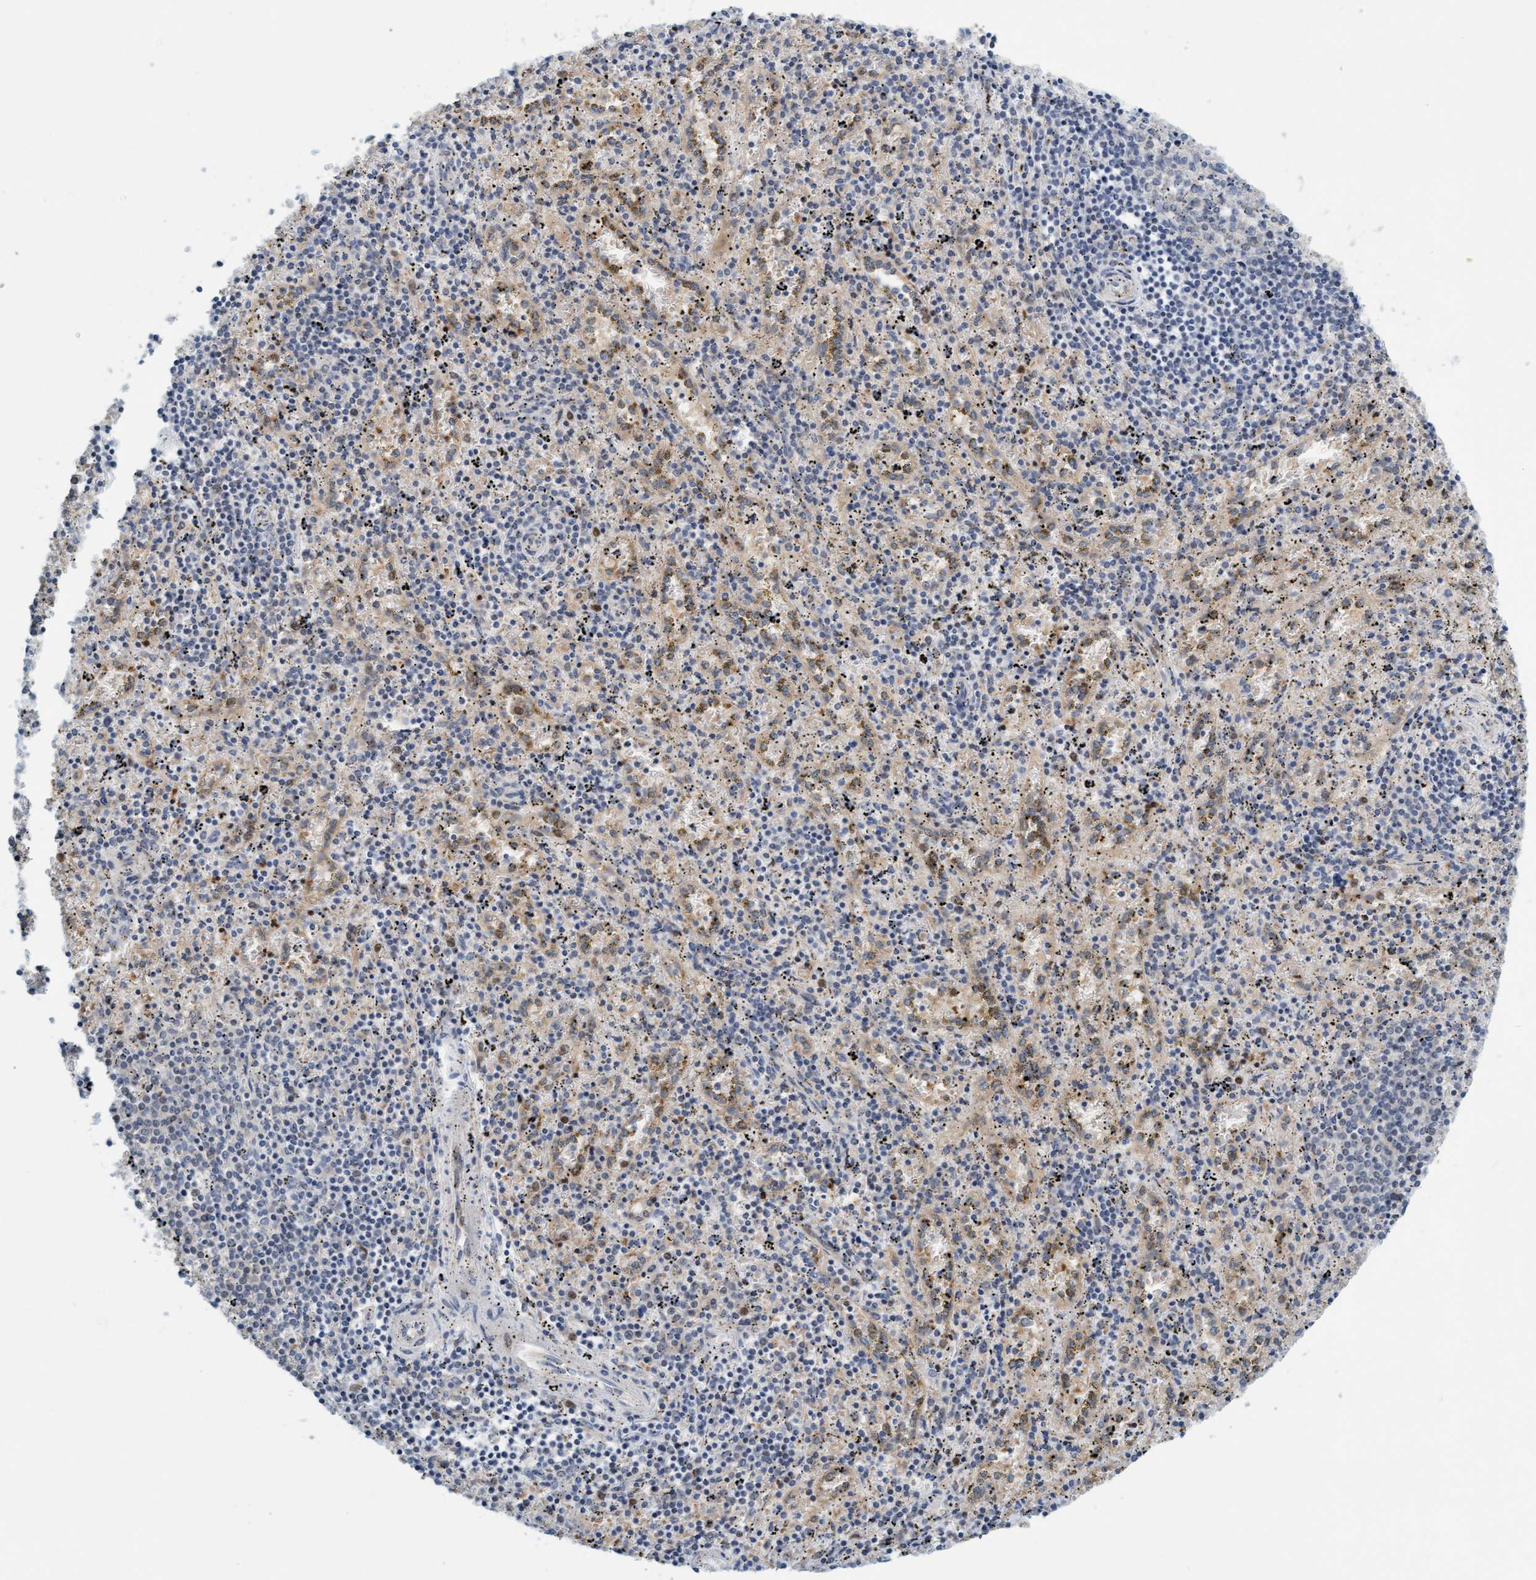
{"staining": {"intensity": "moderate", "quantity": "<25%", "location": "cytoplasmic/membranous"}, "tissue": "spleen", "cell_type": "Cells in red pulp", "image_type": "normal", "snomed": [{"axis": "morphology", "description": "Normal tissue, NOS"}, {"axis": "topography", "description": "Spleen"}], "caption": "Moderate cytoplasmic/membranous positivity is present in approximately <25% of cells in red pulp in benign spleen.", "gene": "EIF4EBP1", "patient": {"sex": "male", "age": 11}}